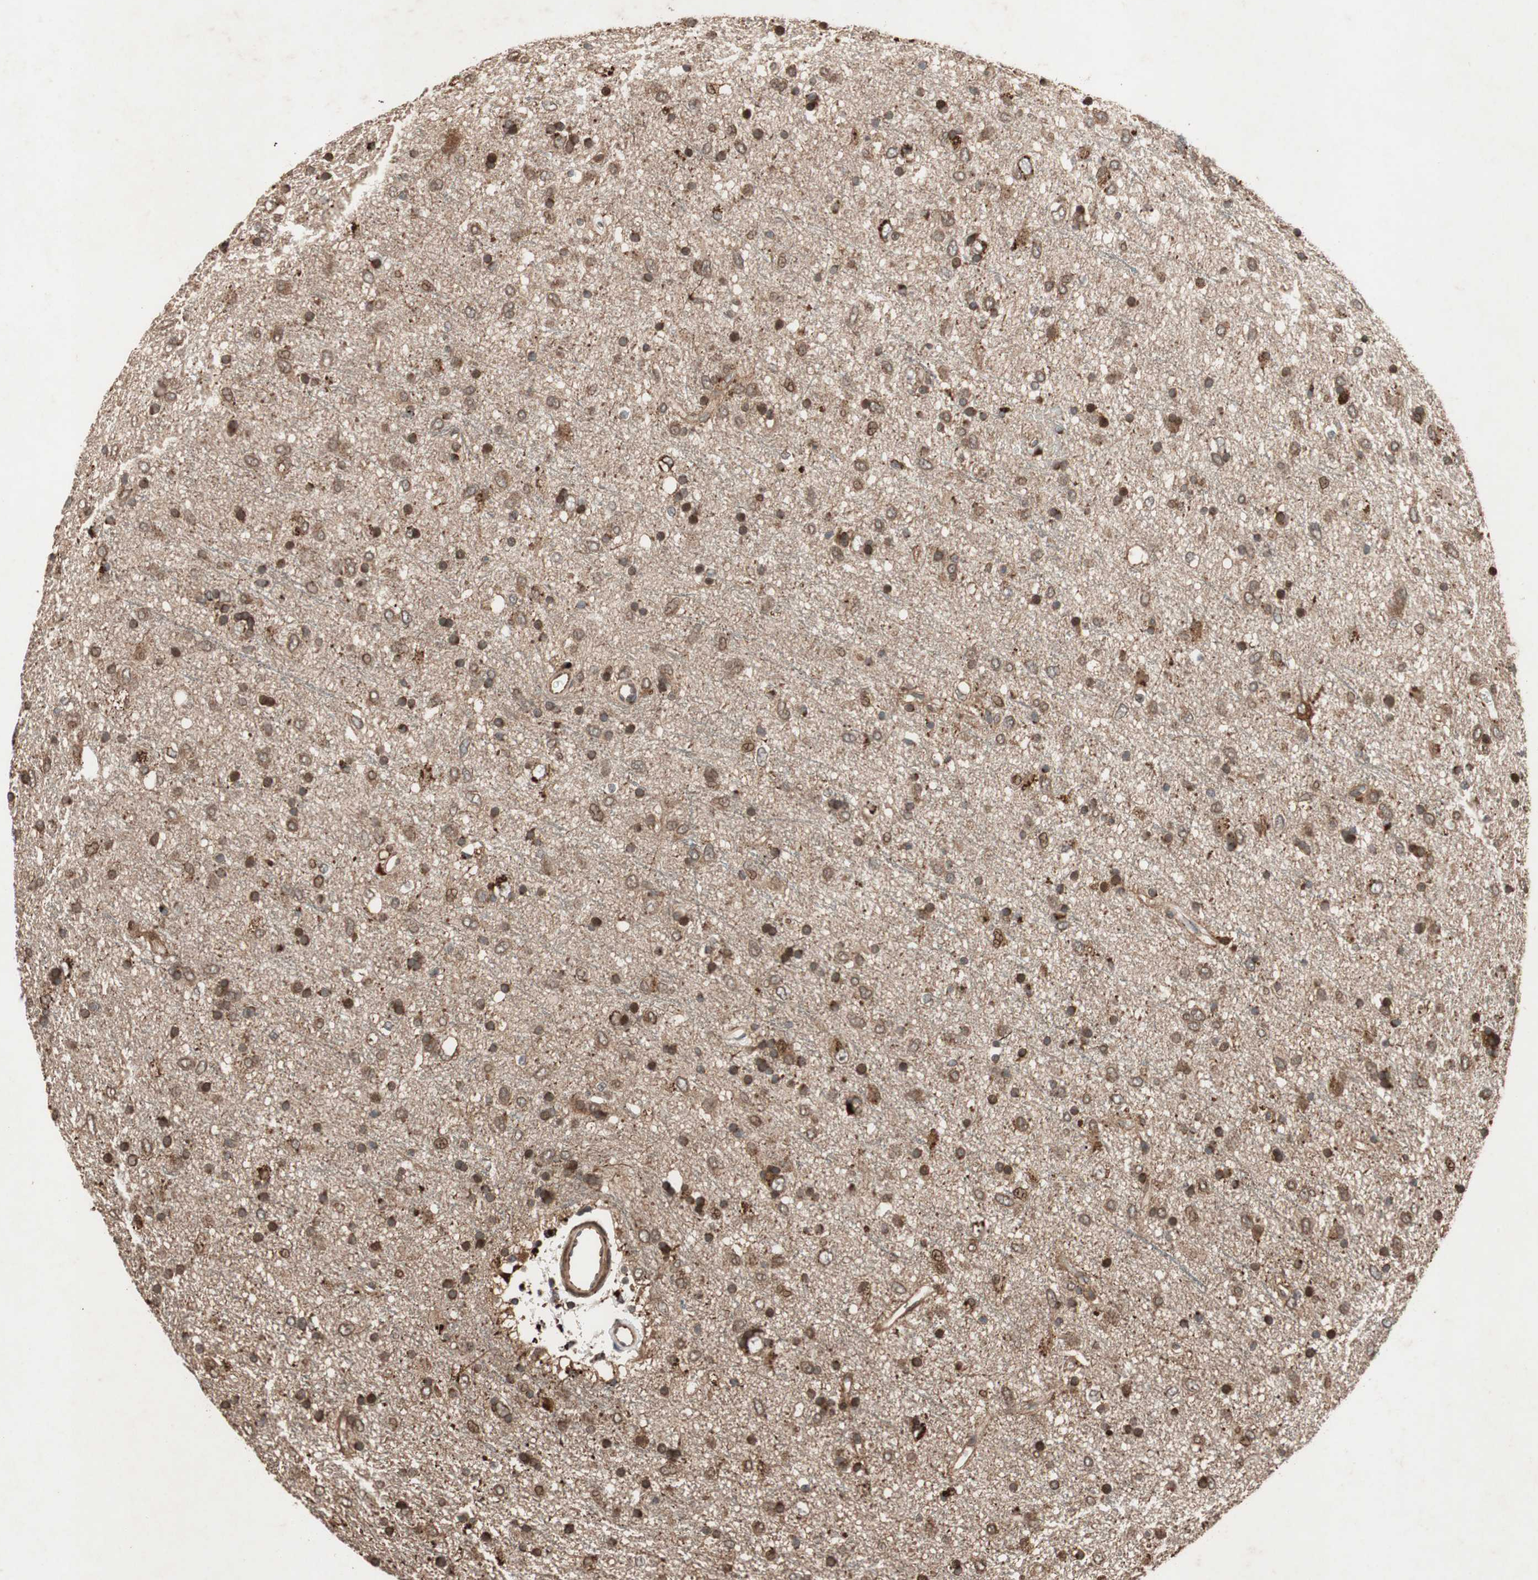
{"staining": {"intensity": "strong", "quantity": "25%-75%", "location": "cytoplasmic/membranous"}, "tissue": "glioma", "cell_type": "Tumor cells", "image_type": "cancer", "snomed": [{"axis": "morphology", "description": "Glioma, malignant, Low grade"}, {"axis": "topography", "description": "Brain"}], "caption": "Immunohistochemical staining of malignant low-grade glioma displays high levels of strong cytoplasmic/membranous positivity in about 25%-75% of tumor cells. The staining is performed using DAB (3,3'-diaminobenzidine) brown chromogen to label protein expression. The nuclei are counter-stained blue using hematoxylin.", "gene": "RAB1A", "patient": {"sex": "male", "age": 77}}